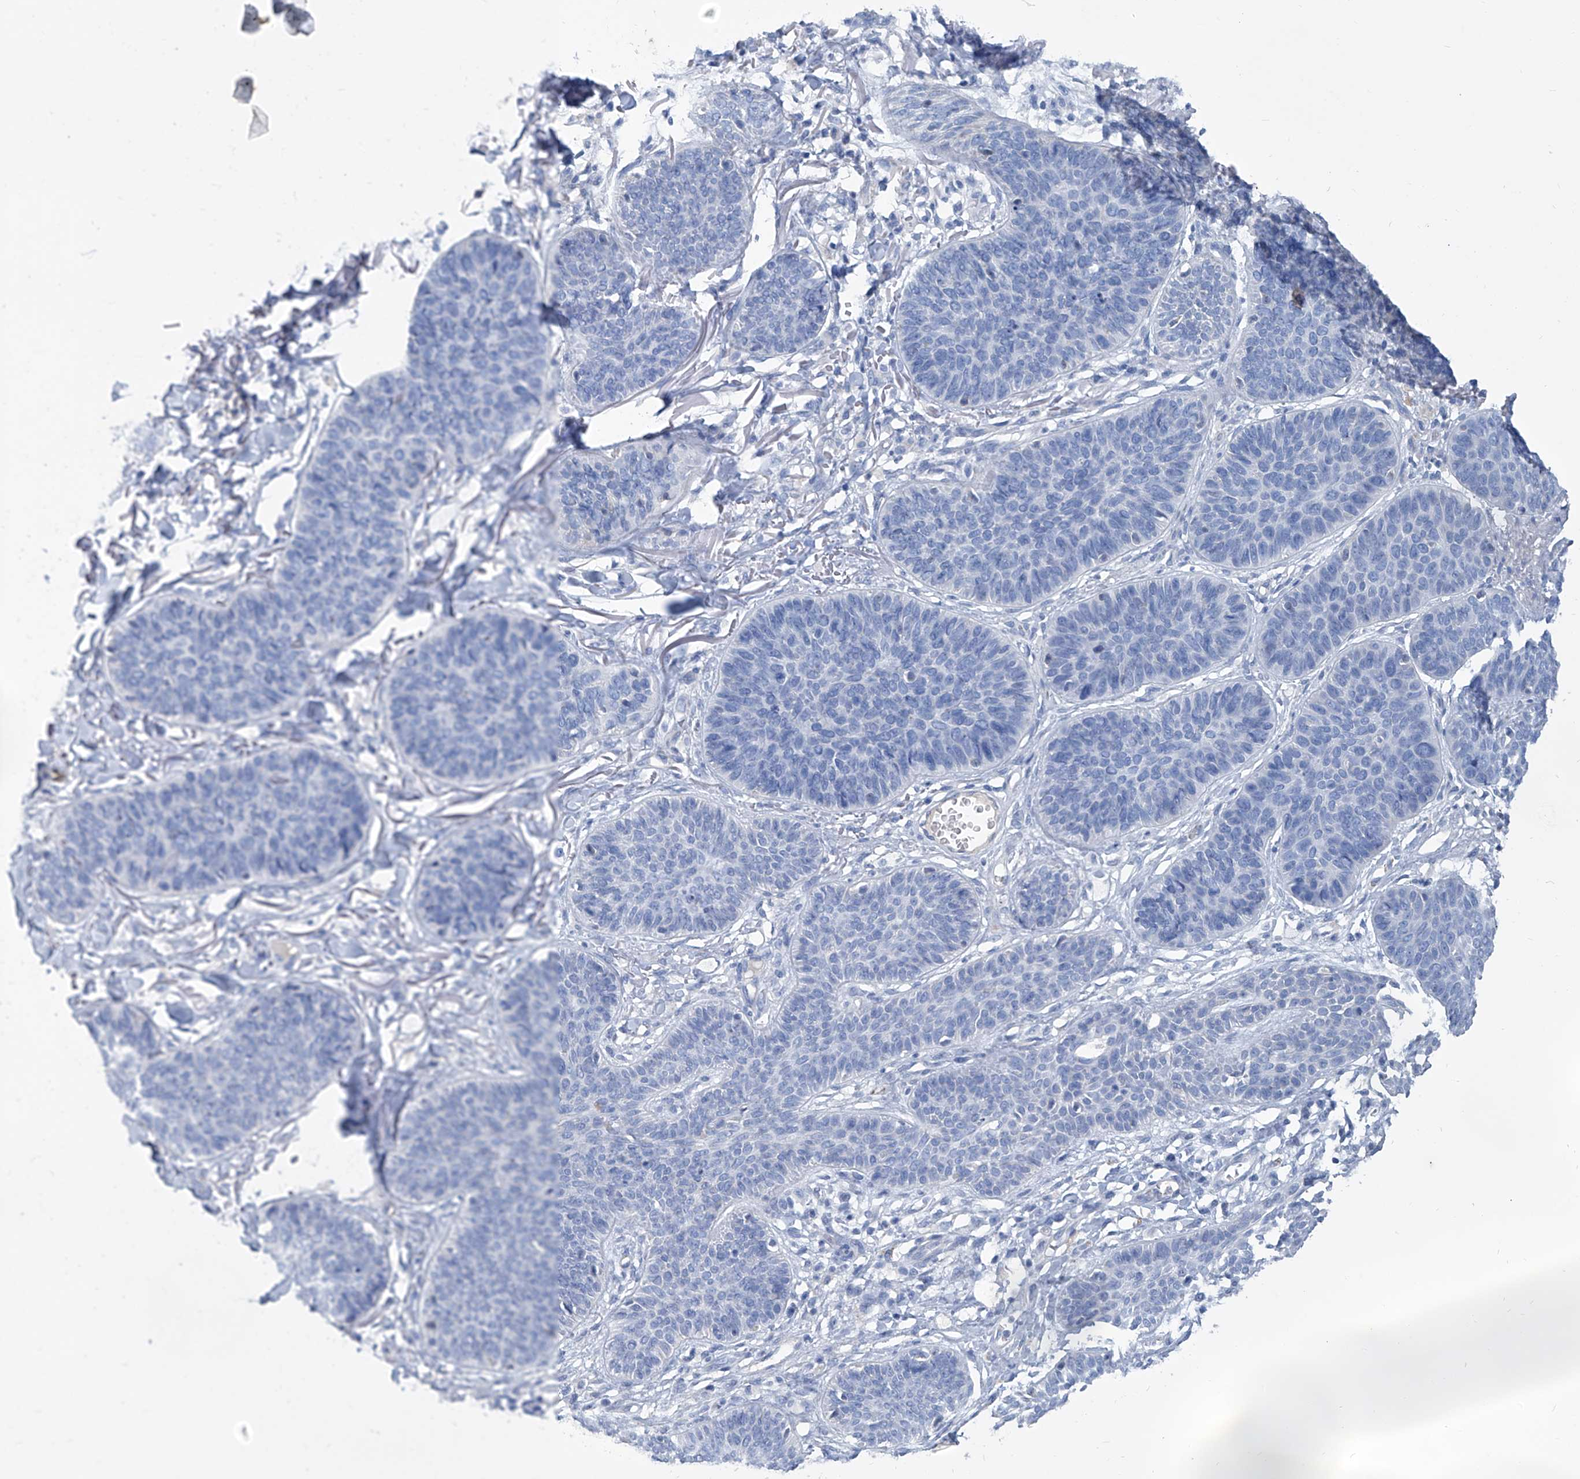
{"staining": {"intensity": "negative", "quantity": "none", "location": "none"}, "tissue": "skin cancer", "cell_type": "Tumor cells", "image_type": "cancer", "snomed": [{"axis": "morphology", "description": "Basal cell carcinoma"}, {"axis": "topography", "description": "Skin"}], "caption": "Photomicrograph shows no significant protein staining in tumor cells of skin cancer (basal cell carcinoma). (IHC, brightfield microscopy, high magnification).", "gene": "MTARC1", "patient": {"sex": "male", "age": 85}}